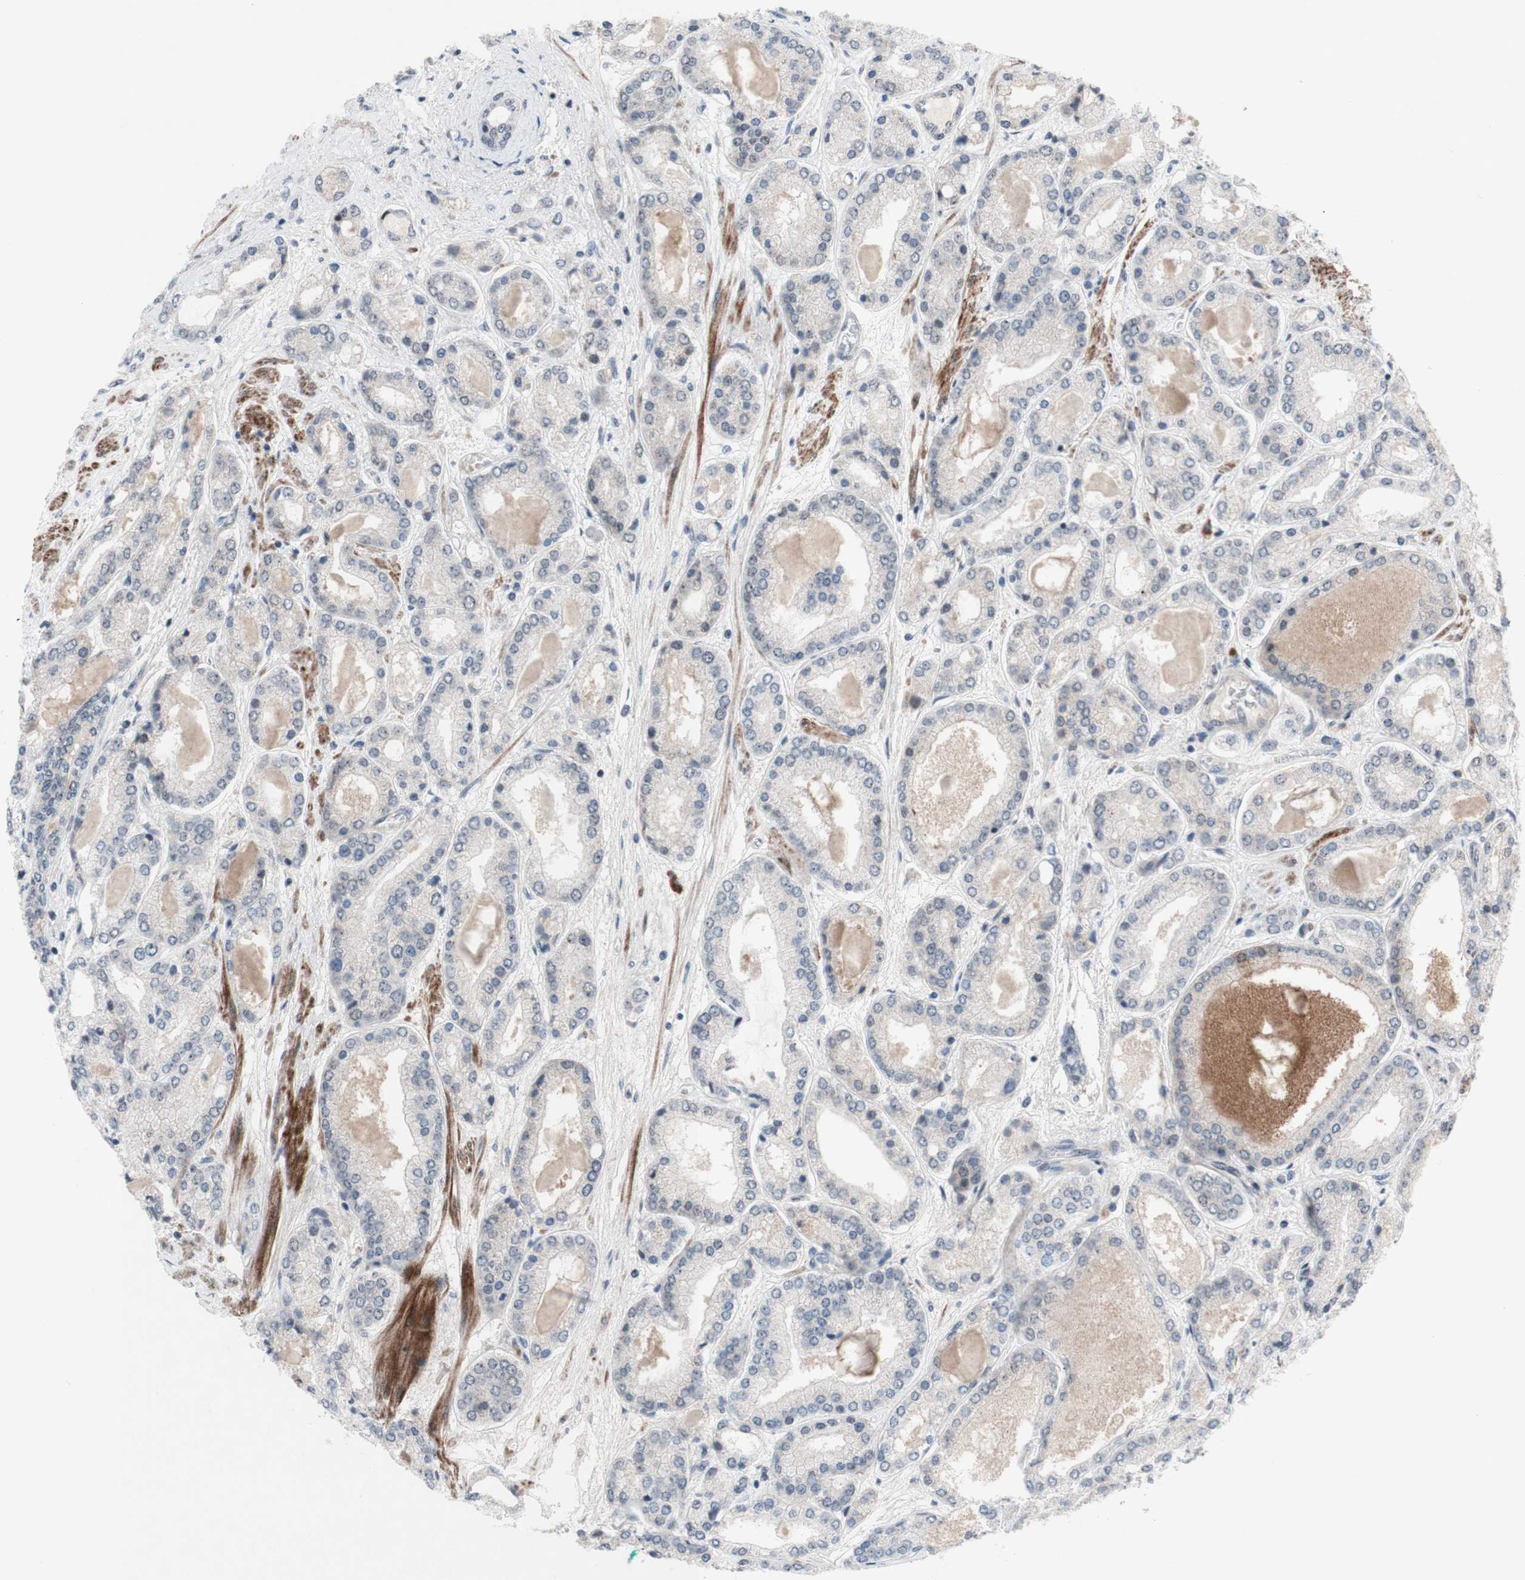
{"staining": {"intensity": "negative", "quantity": "none", "location": "none"}, "tissue": "prostate cancer", "cell_type": "Tumor cells", "image_type": "cancer", "snomed": [{"axis": "morphology", "description": "Adenocarcinoma, High grade"}, {"axis": "topography", "description": "Prostate"}], "caption": "An image of human prostate cancer is negative for staining in tumor cells.", "gene": "POLR1A", "patient": {"sex": "male", "age": 59}}